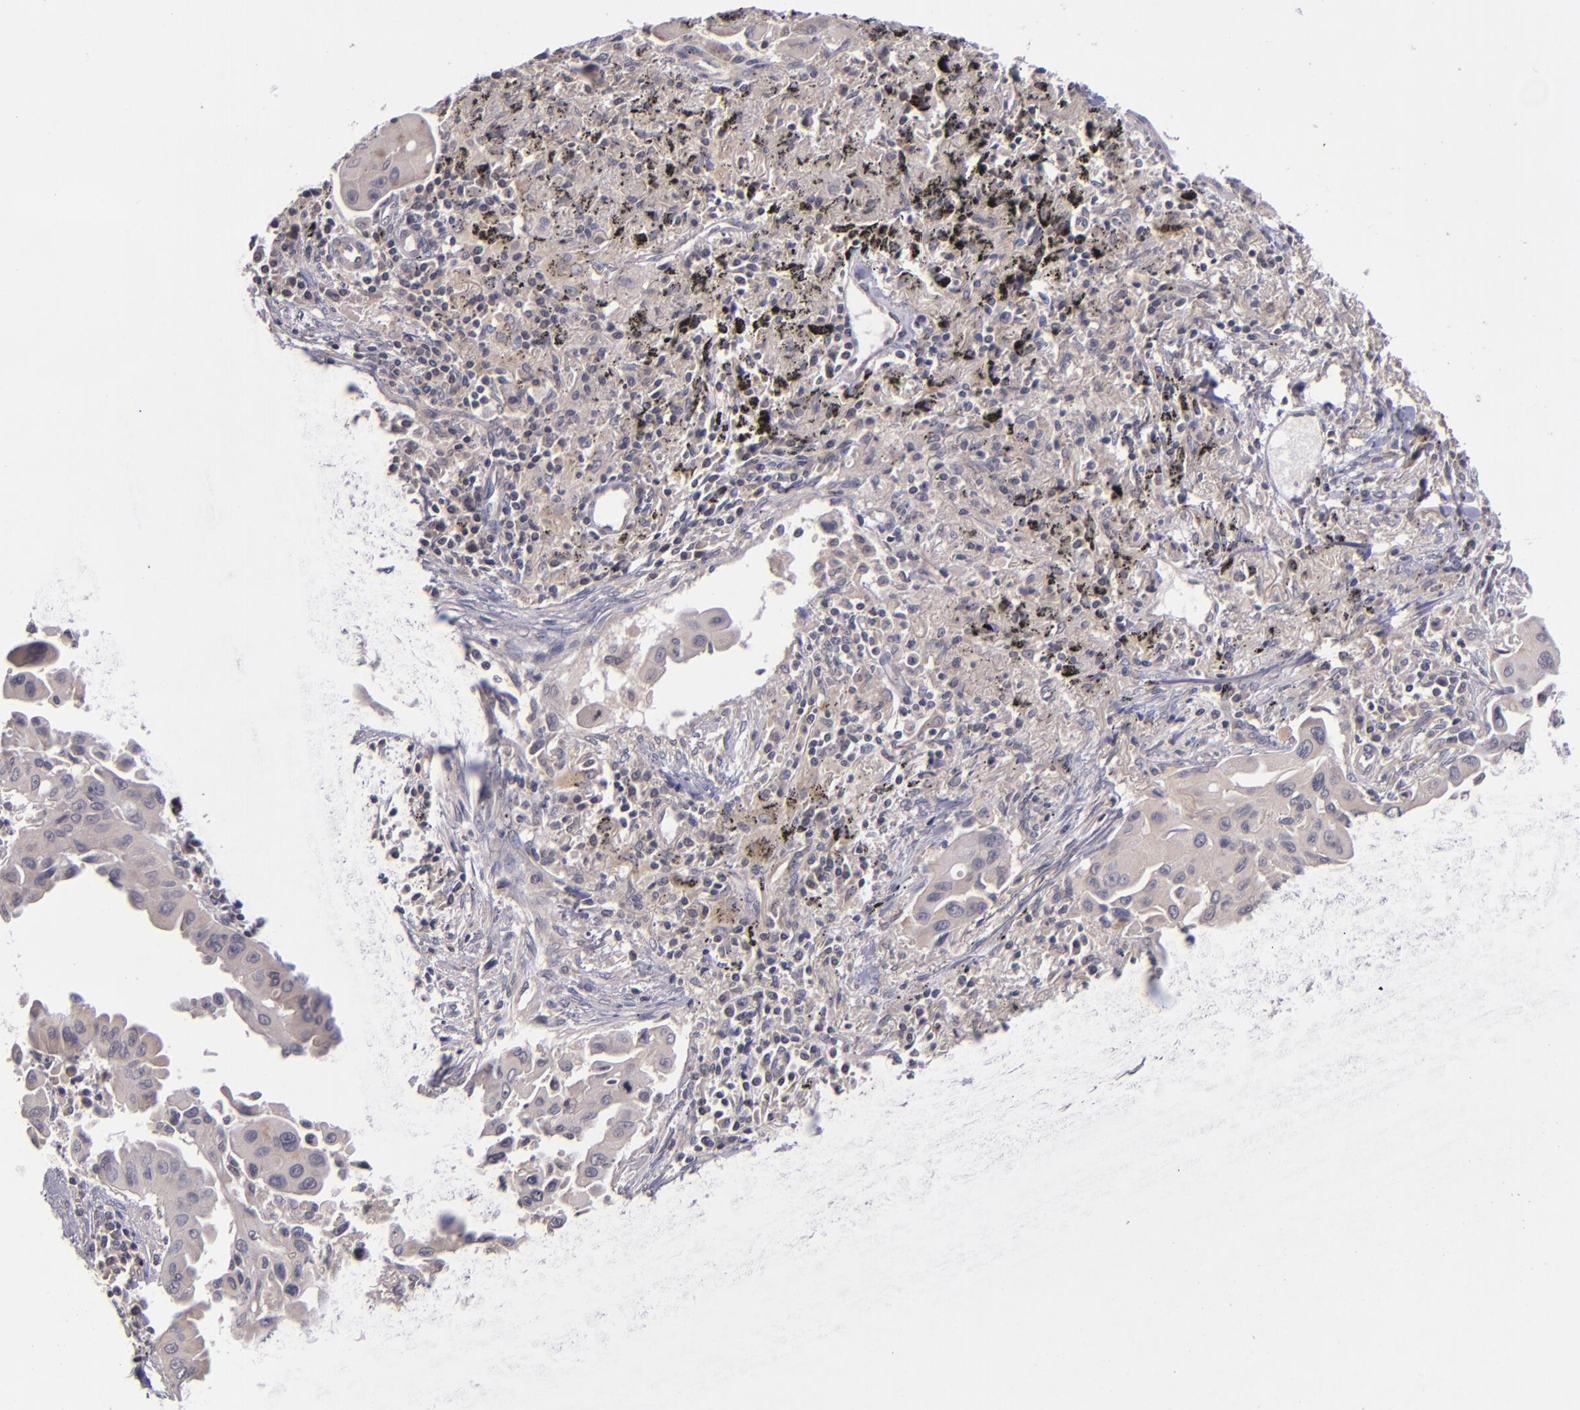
{"staining": {"intensity": "weak", "quantity": "25%-75%", "location": "cytoplasmic/membranous"}, "tissue": "lung cancer", "cell_type": "Tumor cells", "image_type": "cancer", "snomed": [{"axis": "morphology", "description": "Adenocarcinoma, NOS"}, {"axis": "topography", "description": "Lung"}], "caption": "Protein staining reveals weak cytoplasmic/membranous staining in approximately 25%-75% of tumor cells in lung cancer (adenocarcinoma).", "gene": "TSC2", "patient": {"sex": "male", "age": 68}}